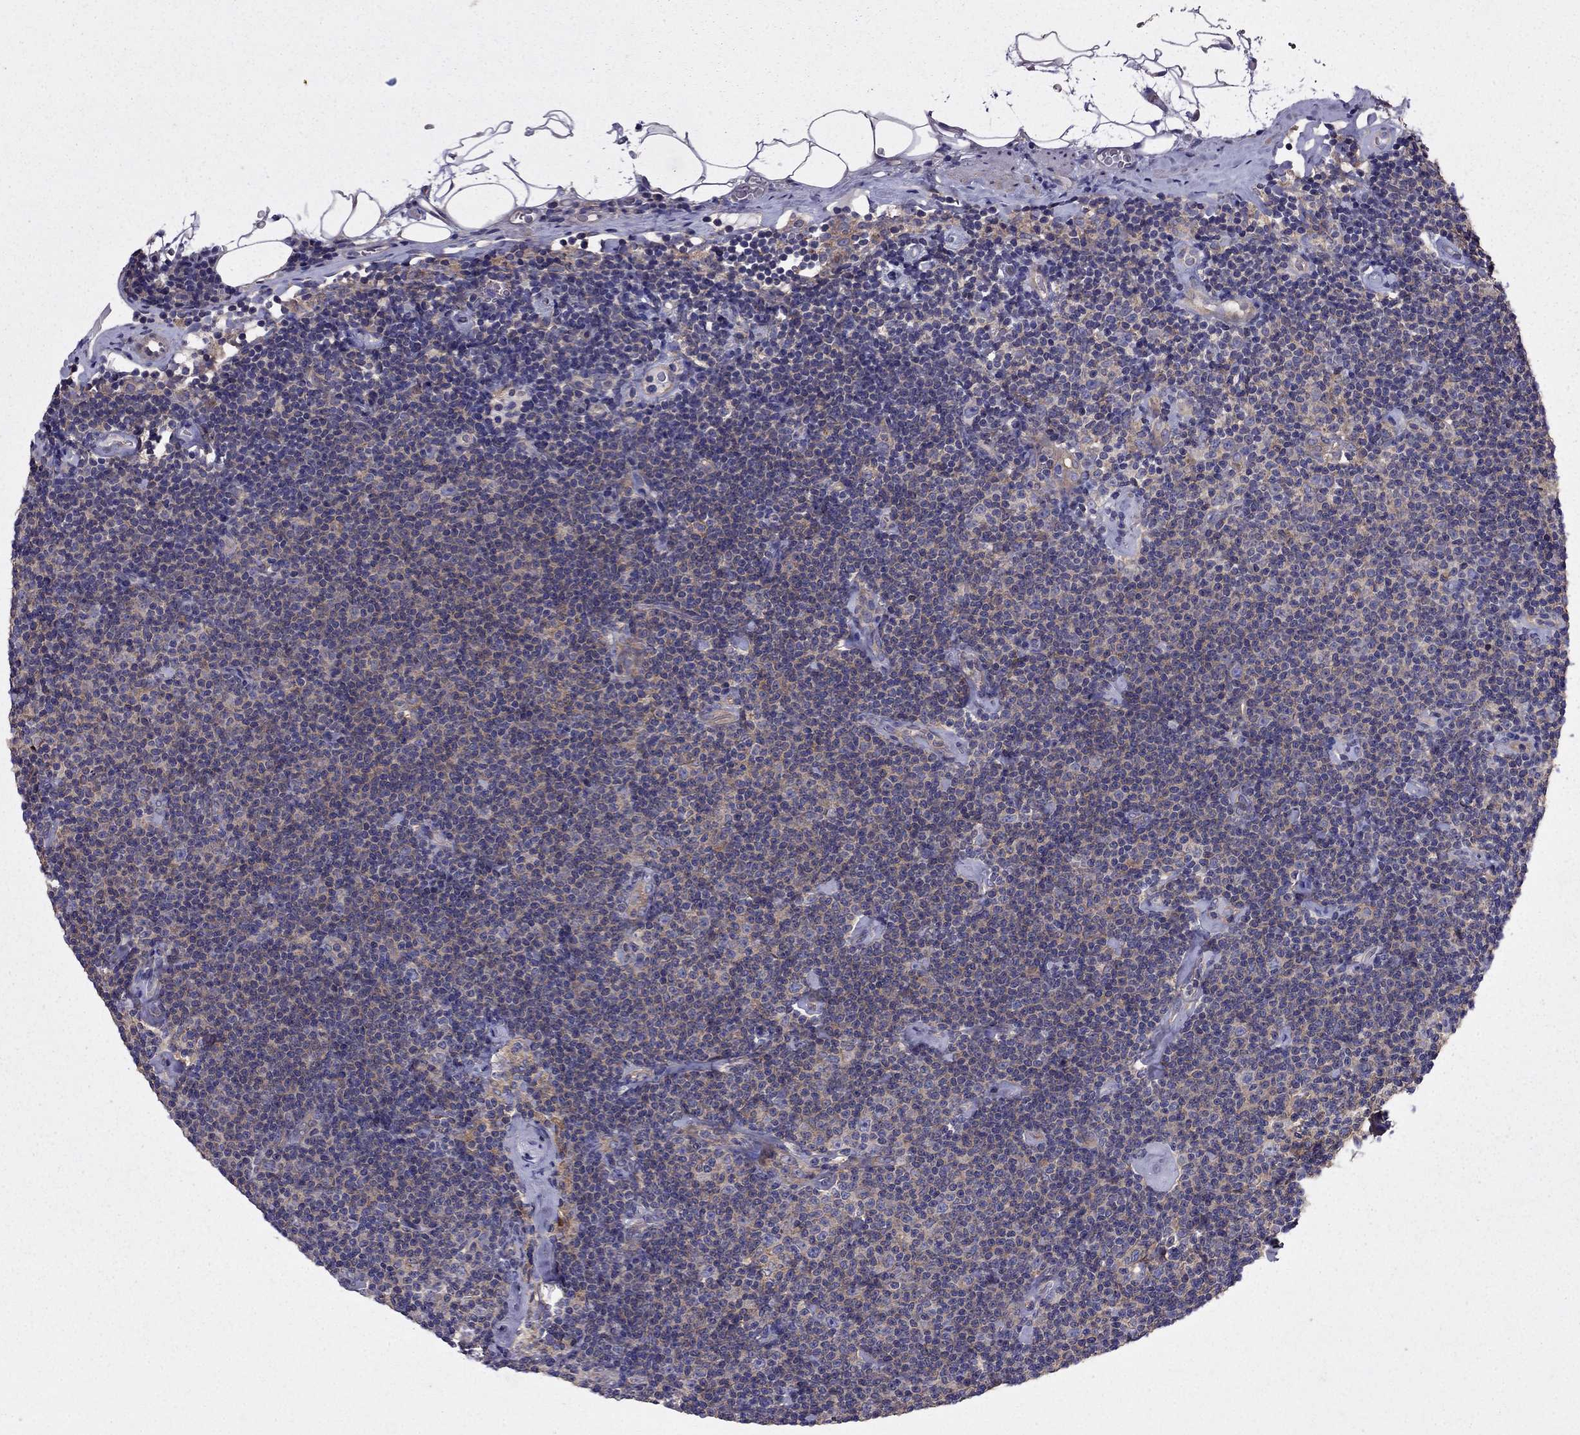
{"staining": {"intensity": "moderate", "quantity": "<25%", "location": "cytoplasmic/membranous"}, "tissue": "lymphoma", "cell_type": "Tumor cells", "image_type": "cancer", "snomed": [{"axis": "morphology", "description": "Malignant lymphoma, non-Hodgkin's type, Low grade"}, {"axis": "topography", "description": "Lymph node"}], "caption": "Protein analysis of lymphoma tissue displays moderate cytoplasmic/membranous expression in about <25% of tumor cells.", "gene": "ITGB1", "patient": {"sex": "male", "age": 81}}